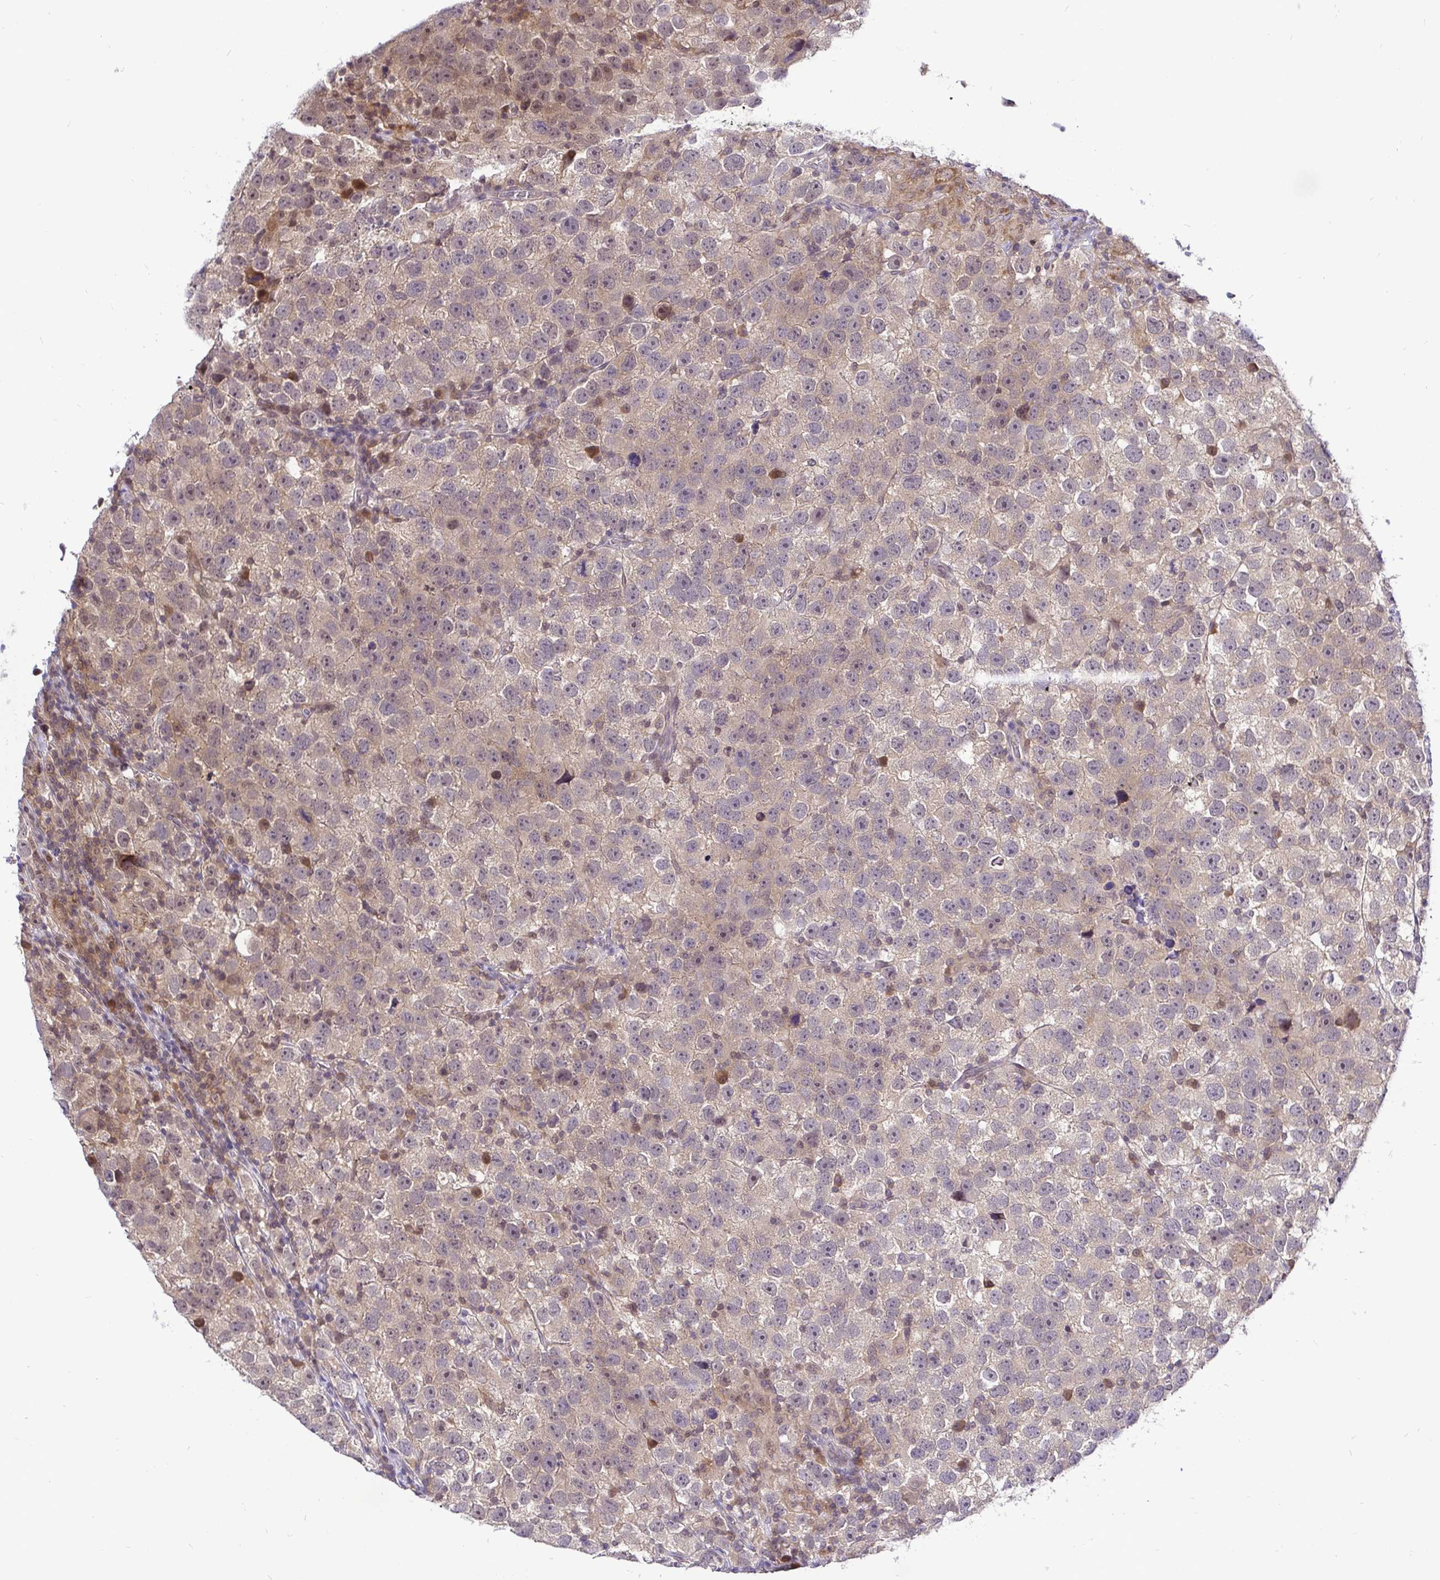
{"staining": {"intensity": "weak", "quantity": "25%-75%", "location": "cytoplasmic/membranous,nuclear"}, "tissue": "testis cancer", "cell_type": "Tumor cells", "image_type": "cancer", "snomed": [{"axis": "morphology", "description": "Seminoma, NOS"}, {"axis": "topography", "description": "Testis"}], "caption": "DAB immunohistochemical staining of testis seminoma shows weak cytoplasmic/membranous and nuclear protein positivity in about 25%-75% of tumor cells.", "gene": "UBE2M", "patient": {"sex": "male", "age": 26}}